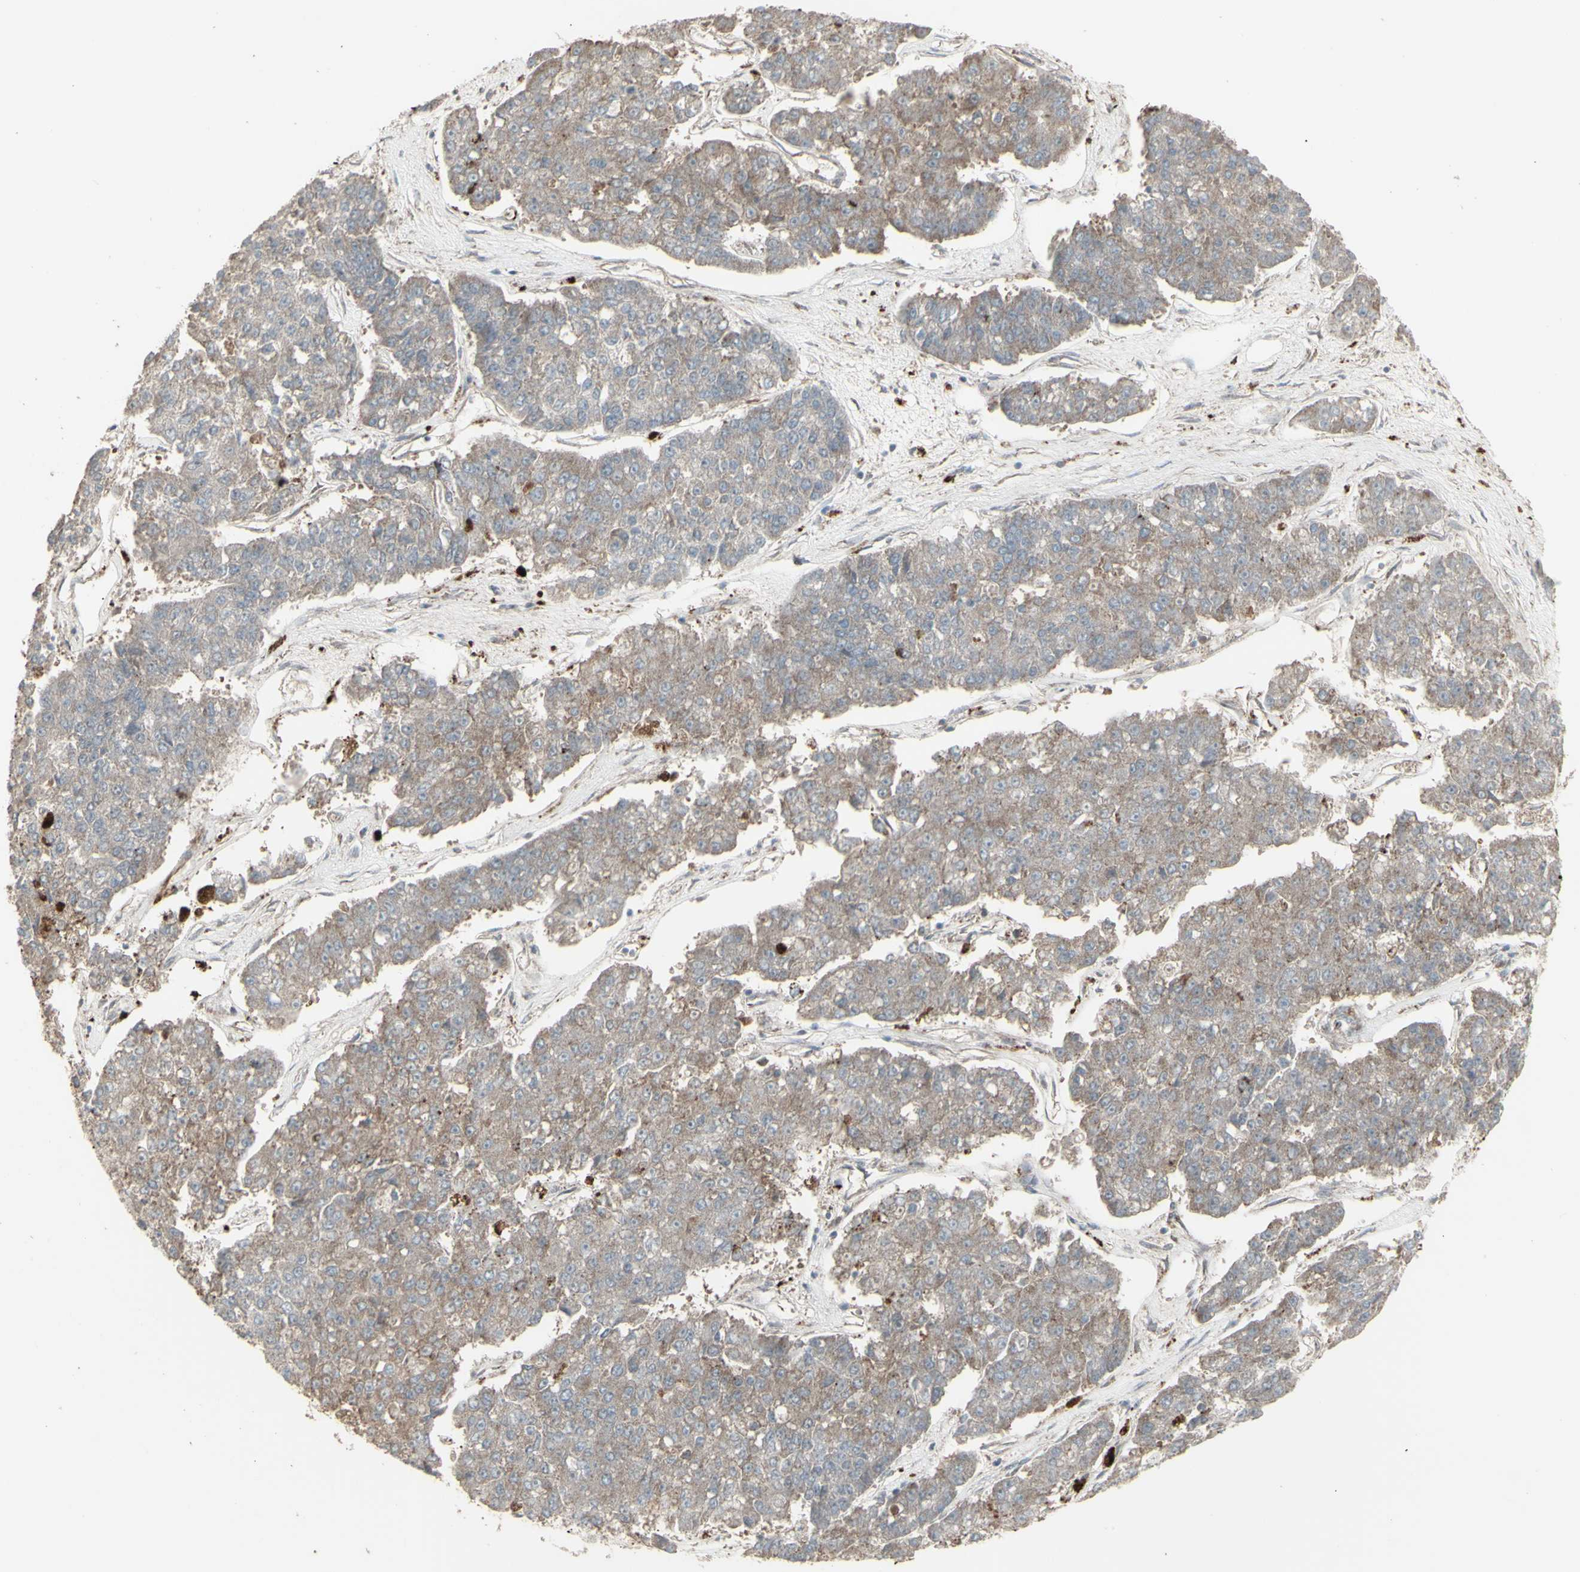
{"staining": {"intensity": "weak", "quantity": ">75%", "location": "cytoplasmic/membranous"}, "tissue": "pancreatic cancer", "cell_type": "Tumor cells", "image_type": "cancer", "snomed": [{"axis": "morphology", "description": "Adenocarcinoma, NOS"}, {"axis": "topography", "description": "Pancreas"}], "caption": "Immunohistochemistry (IHC) micrograph of neoplastic tissue: human pancreatic cancer (adenocarcinoma) stained using IHC exhibits low levels of weak protein expression localized specifically in the cytoplasmic/membranous of tumor cells, appearing as a cytoplasmic/membranous brown color.", "gene": "RNASEL", "patient": {"sex": "male", "age": 50}}